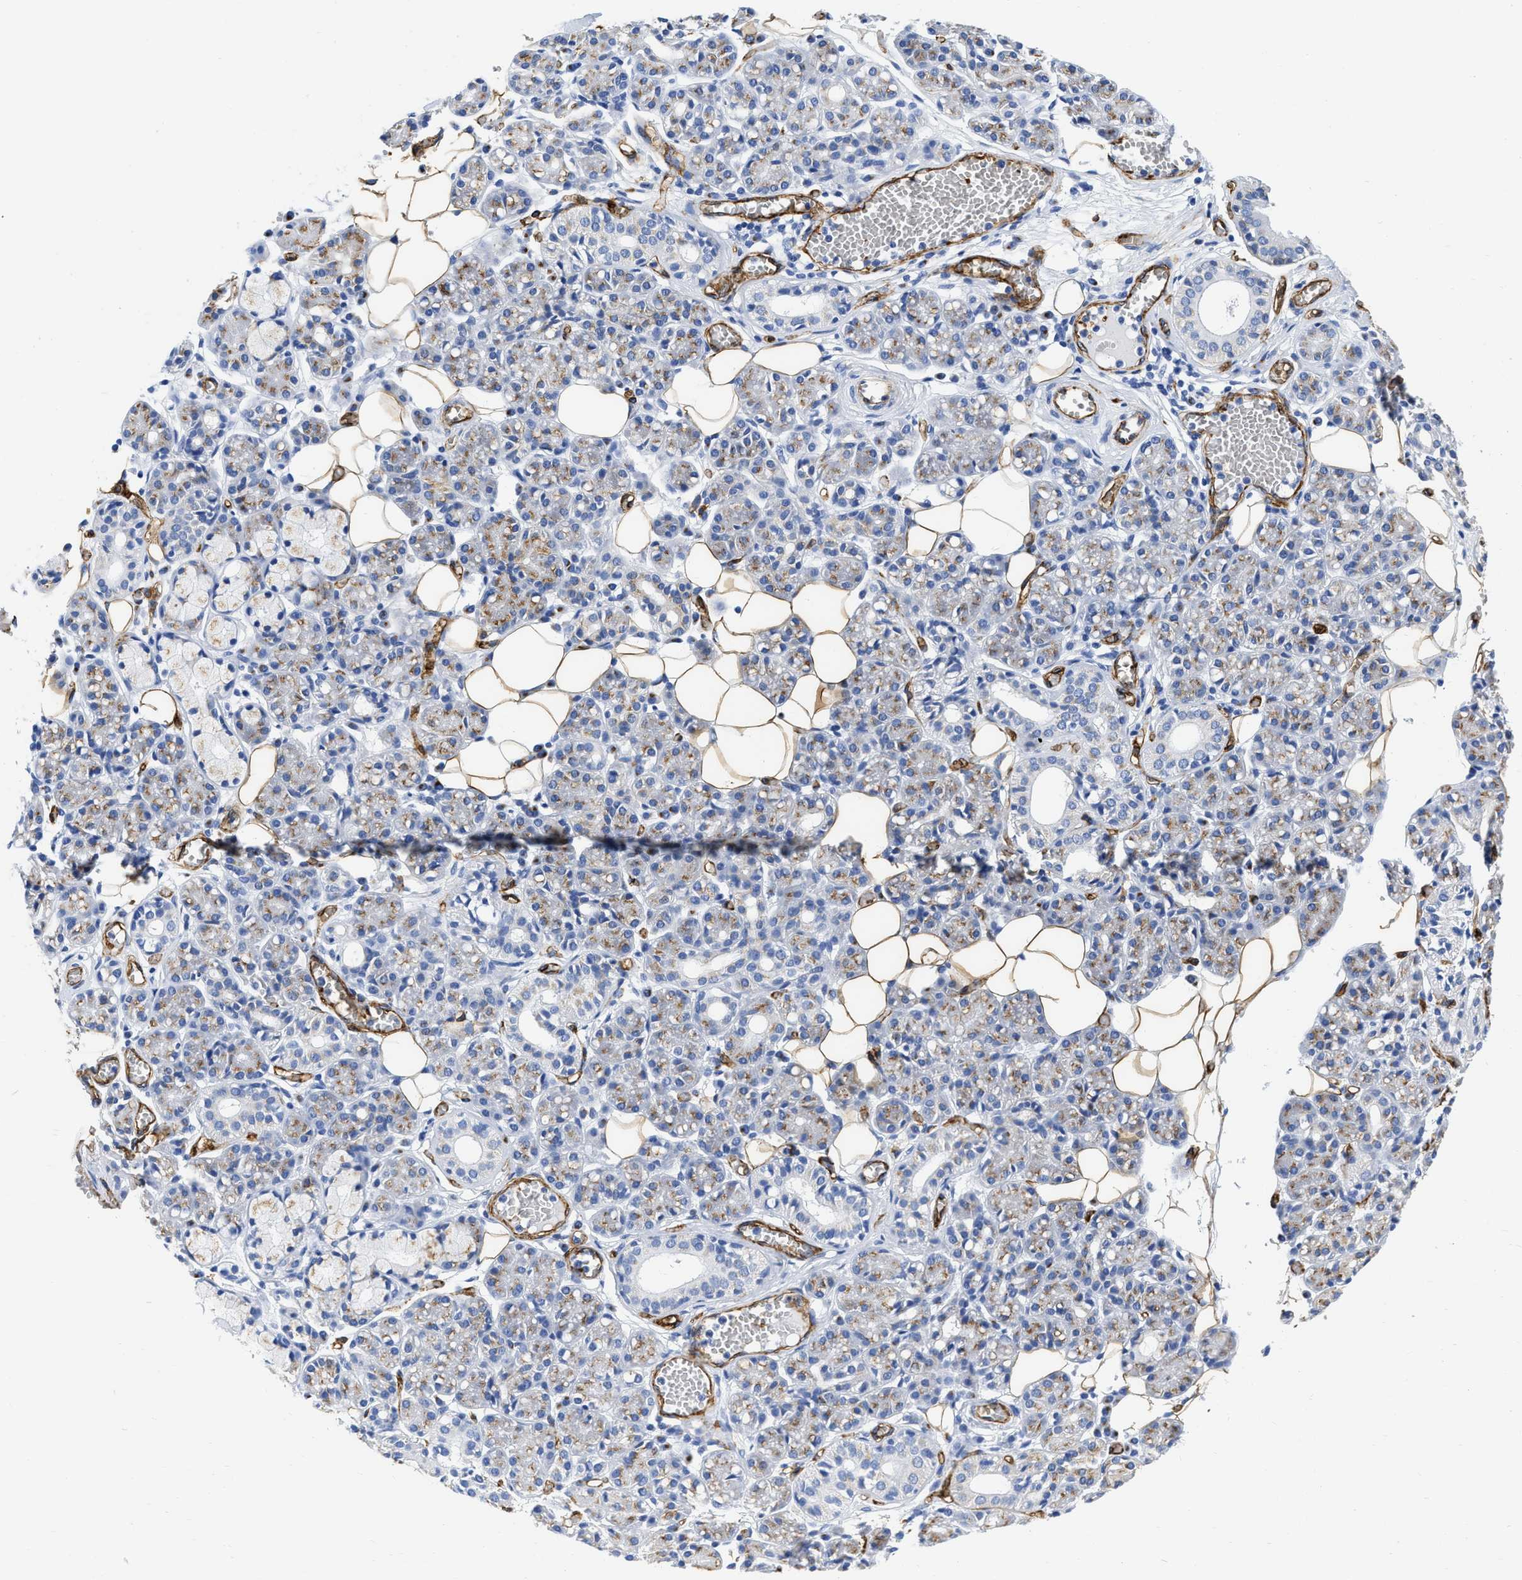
{"staining": {"intensity": "moderate", "quantity": "25%-75%", "location": "cytoplasmic/membranous"}, "tissue": "salivary gland", "cell_type": "Glandular cells", "image_type": "normal", "snomed": [{"axis": "morphology", "description": "Normal tissue, NOS"}, {"axis": "topography", "description": "Salivary gland"}], "caption": "Moderate cytoplasmic/membranous expression is present in about 25%-75% of glandular cells in benign salivary gland. (DAB IHC, brown staining for protein, blue staining for nuclei).", "gene": "TVP23B", "patient": {"sex": "male", "age": 63}}